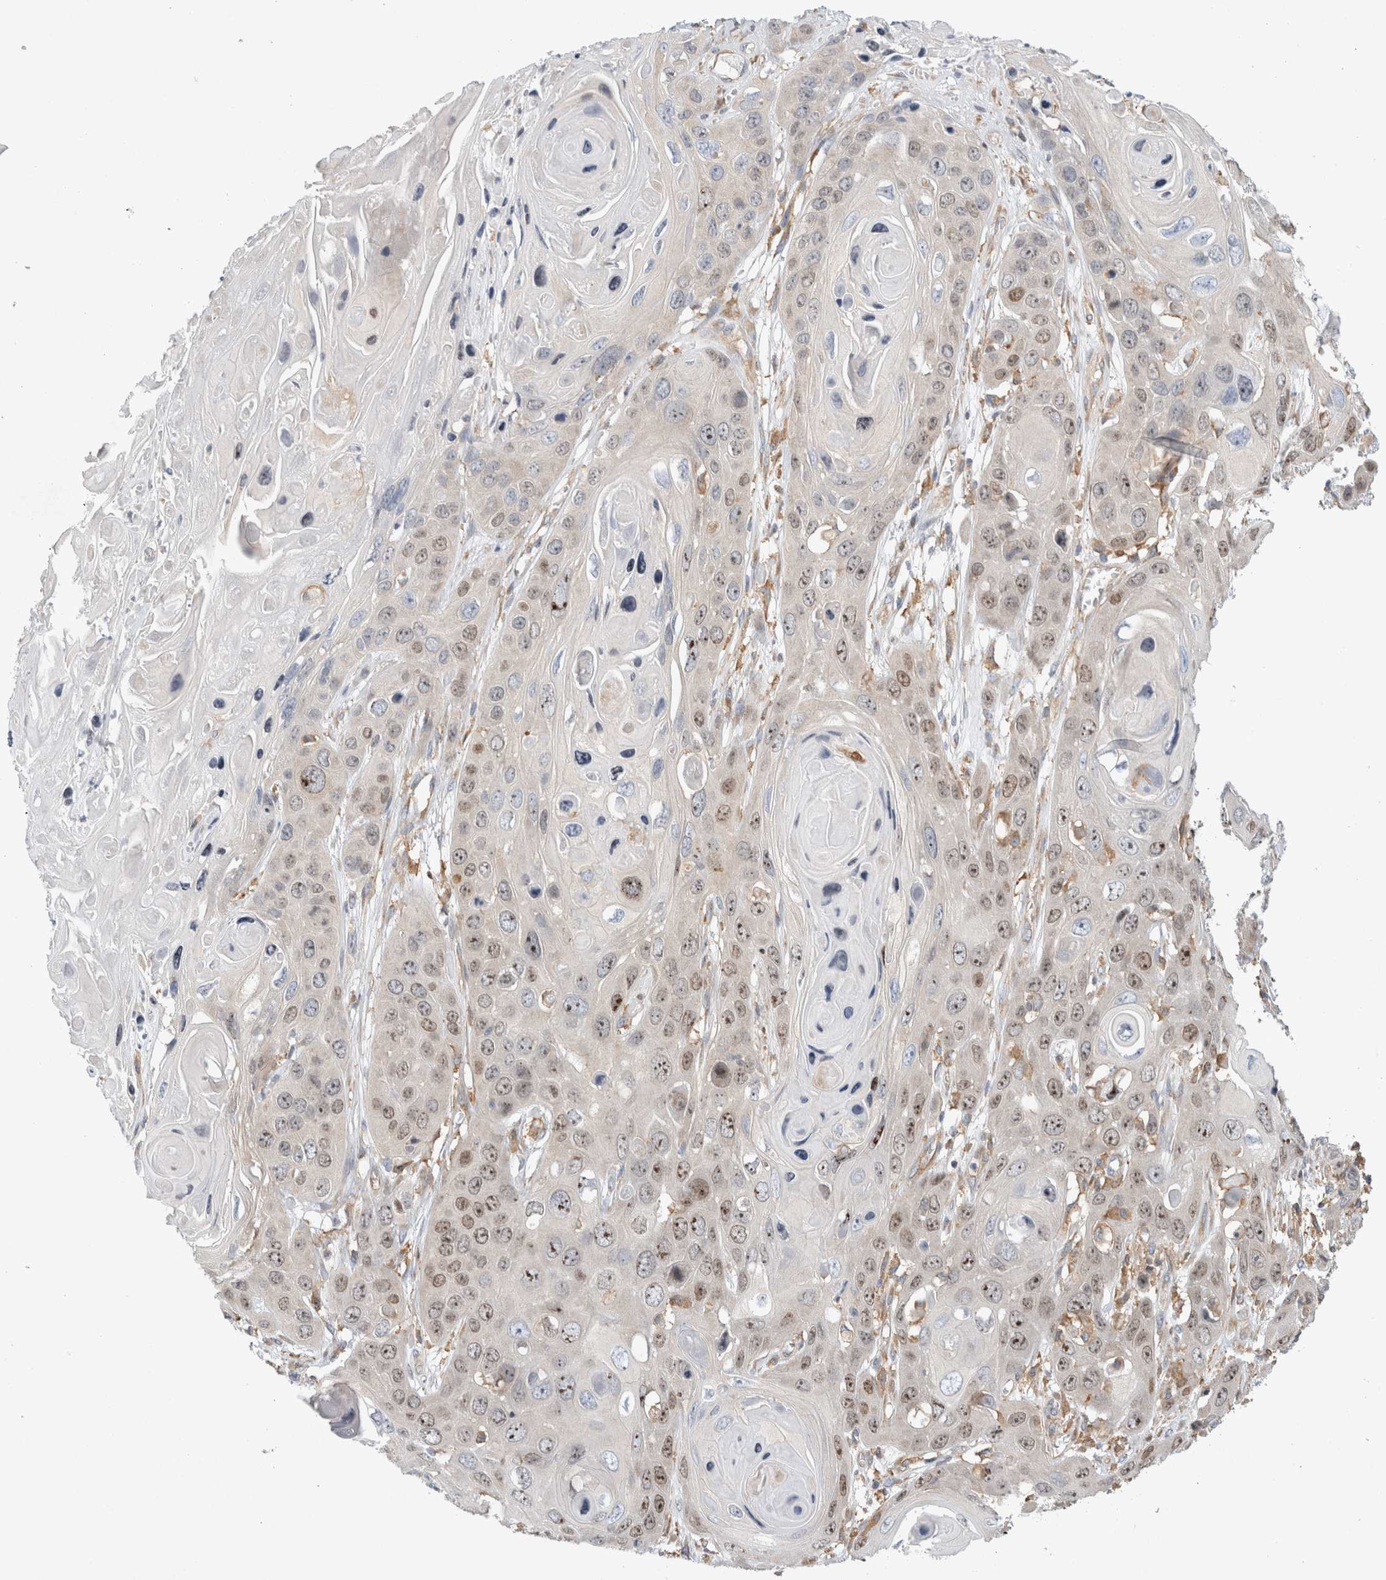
{"staining": {"intensity": "moderate", "quantity": "25%-75%", "location": "nuclear"}, "tissue": "skin cancer", "cell_type": "Tumor cells", "image_type": "cancer", "snomed": [{"axis": "morphology", "description": "Squamous cell carcinoma, NOS"}, {"axis": "topography", "description": "Skin"}], "caption": "Immunohistochemical staining of human skin cancer (squamous cell carcinoma) displays moderate nuclear protein positivity in approximately 25%-75% of tumor cells. (Stains: DAB (3,3'-diaminobenzidine) in brown, nuclei in blue, Microscopy: brightfield microscopy at high magnification).", "gene": "CDCA7L", "patient": {"sex": "male", "age": 55}}